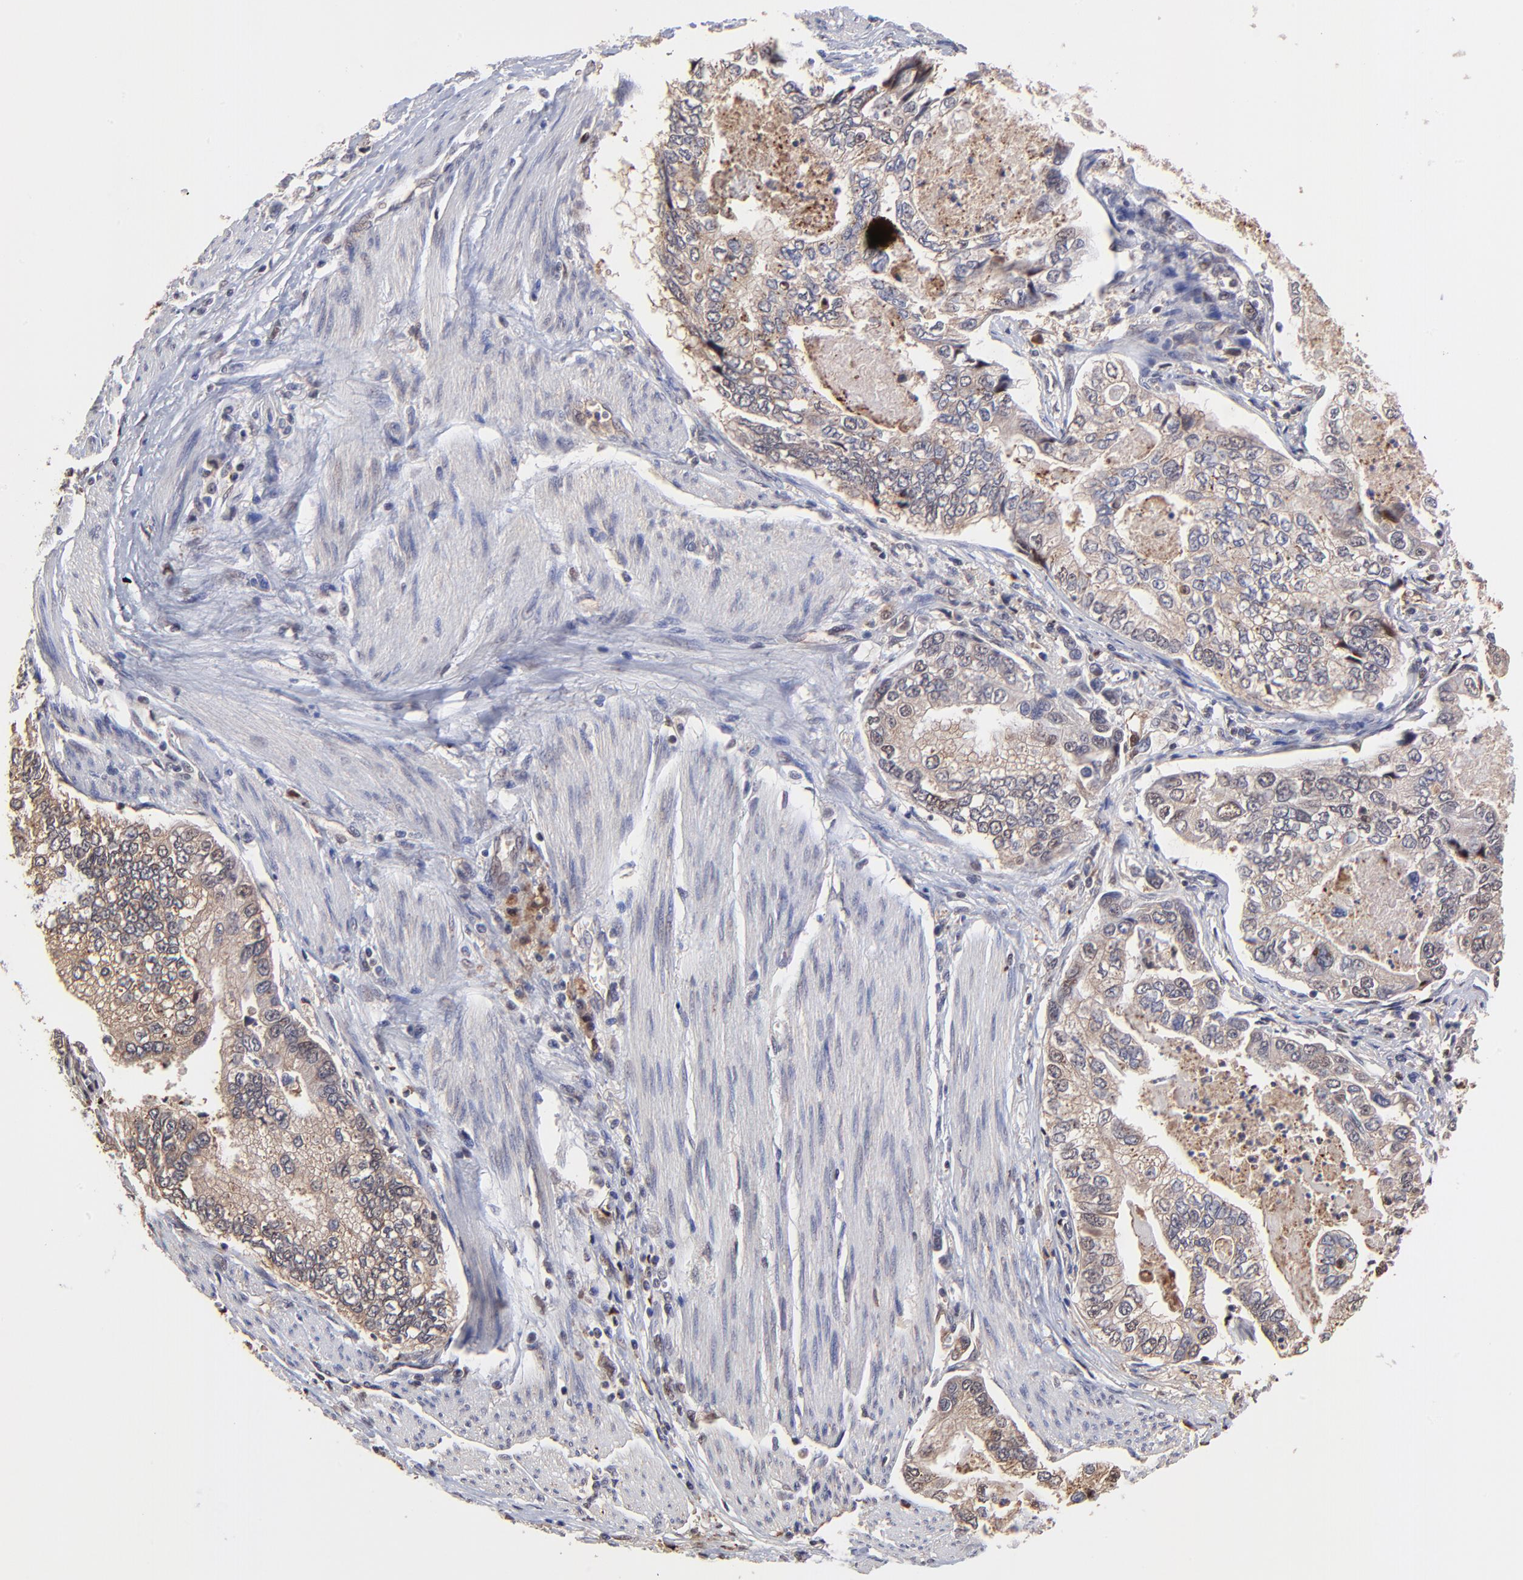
{"staining": {"intensity": "moderate", "quantity": ">75%", "location": "cytoplasmic/membranous,nuclear"}, "tissue": "stomach cancer", "cell_type": "Tumor cells", "image_type": "cancer", "snomed": [{"axis": "morphology", "description": "Adenocarcinoma, NOS"}, {"axis": "topography", "description": "Pancreas"}, {"axis": "topography", "description": "Stomach, upper"}], "caption": "Tumor cells demonstrate medium levels of moderate cytoplasmic/membranous and nuclear expression in about >75% of cells in stomach cancer (adenocarcinoma).", "gene": "PSMA6", "patient": {"sex": "male", "age": 77}}